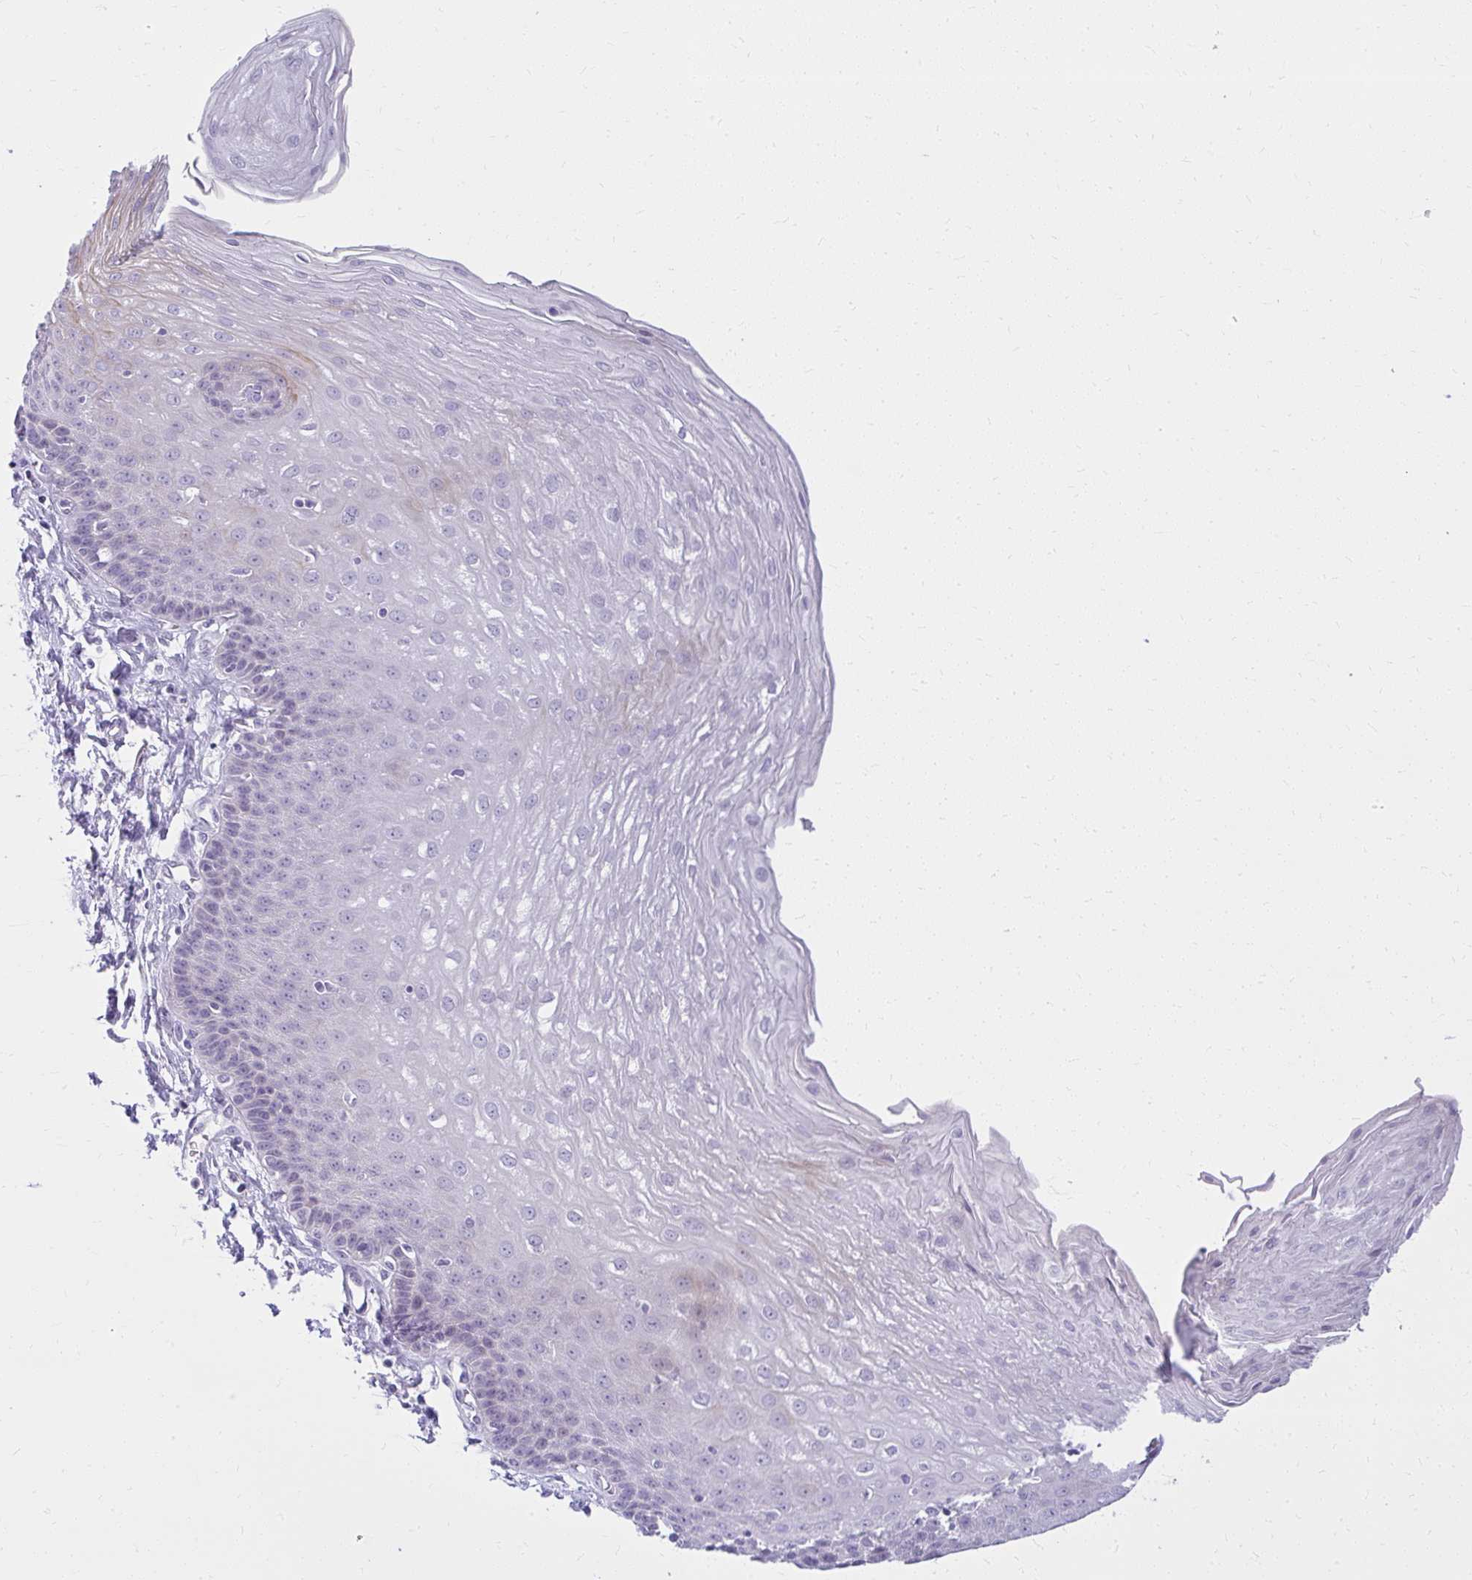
{"staining": {"intensity": "negative", "quantity": "none", "location": "none"}, "tissue": "esophagus", "cell_type": "Squamous epithelial cells", "image_type": "normal", "snomed": [{"axis": "morphology", "description": "Normal tissue, NOS"}, {"axis": "topography", "description": "Esophagus"}], "caption": "Immunohistochemistry photomicrograph of benign esophagus: esophagus stained with DAB (3,3'-diaminobenzidine) demonstrates no significant protein expression in squamous epithelial cells.", "gene": "PRAP1", "patient": {"sex": "female", "age": 81}}